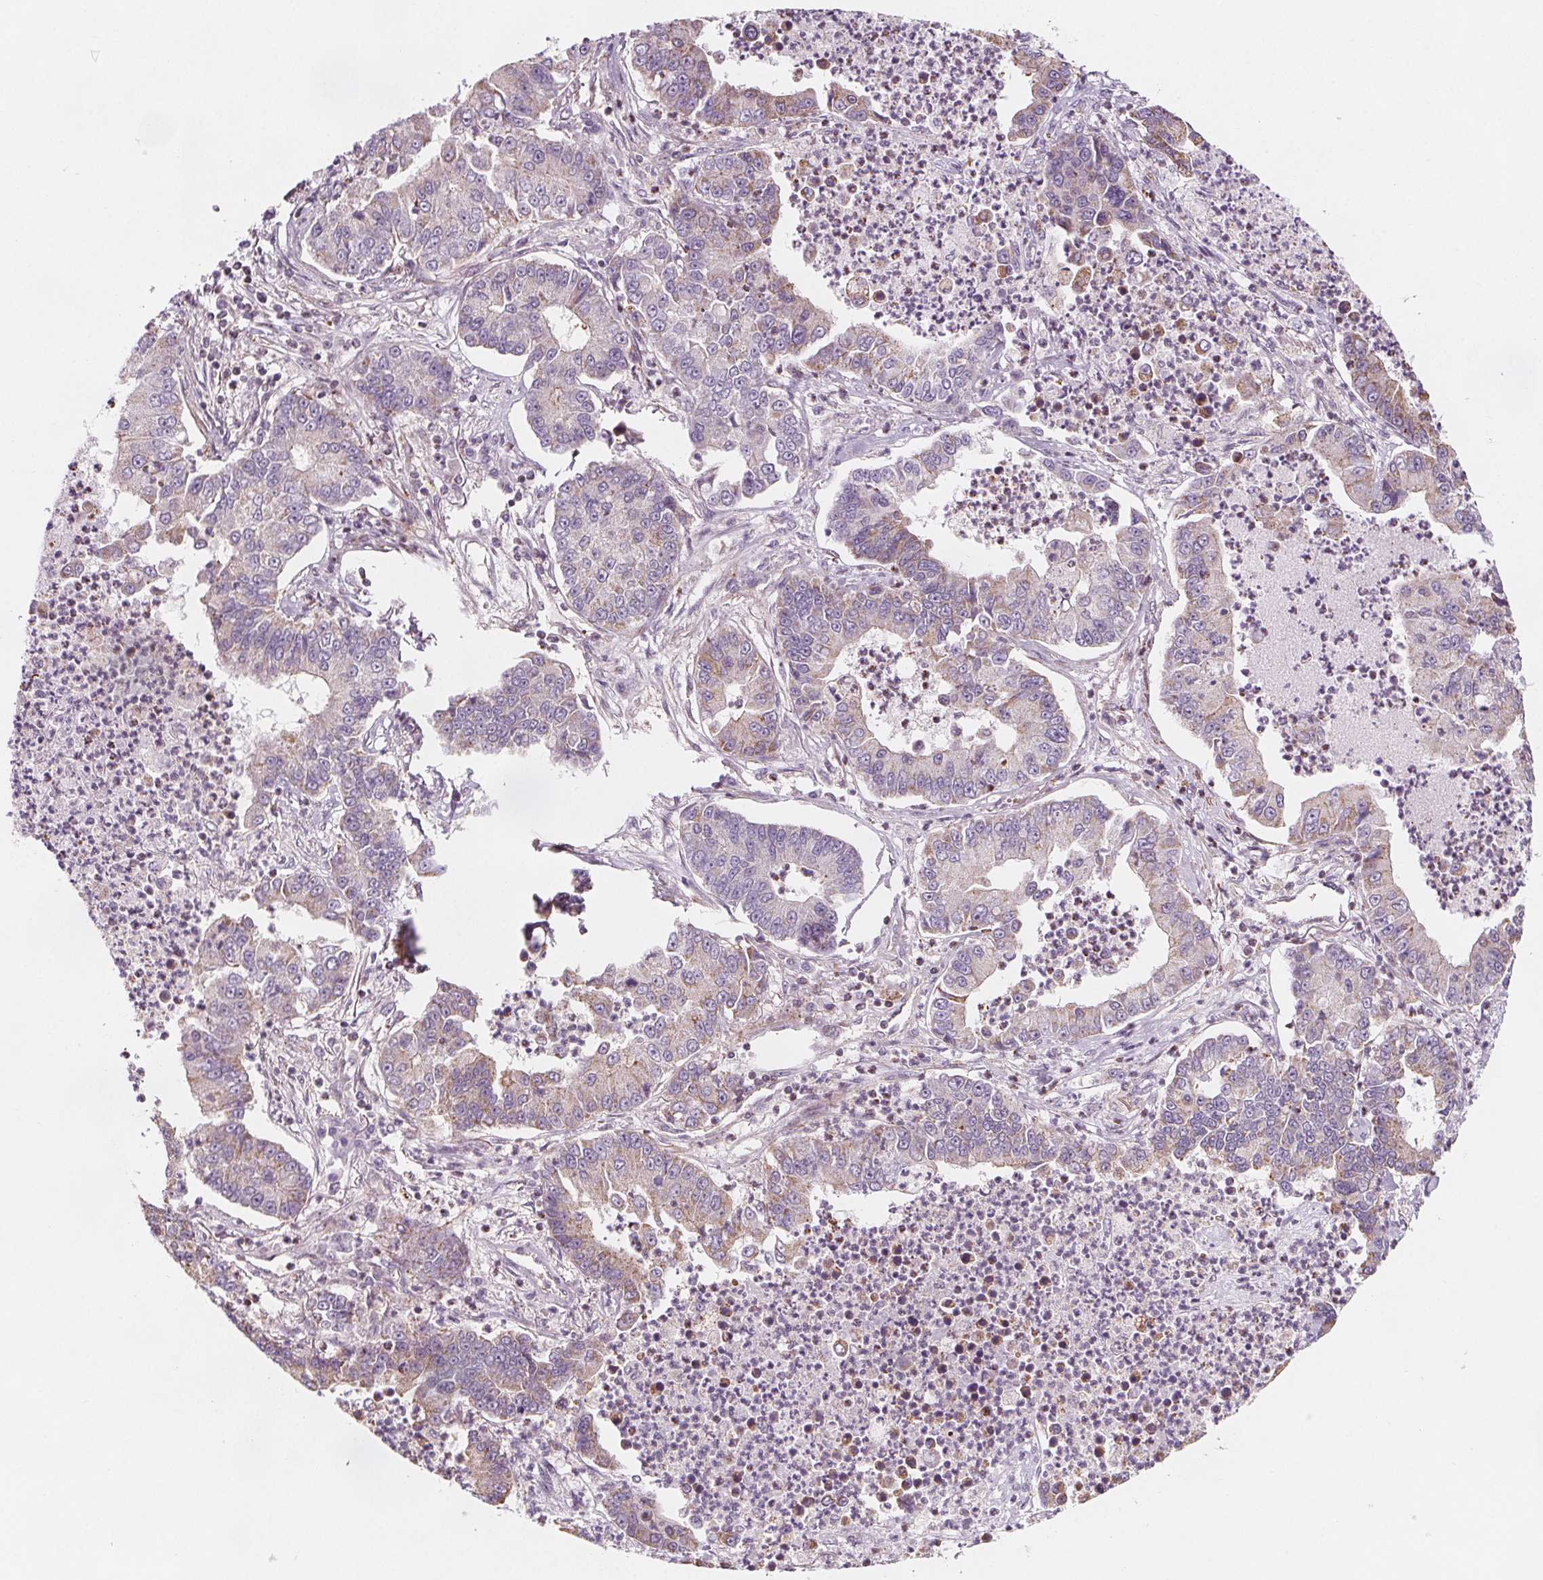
{"staining": {"intensity": "weak", "quantity": "<25%", "location": "cytoplasmic/membranous"}, "tissue": "lung cancer", "cell_type": "Tumor cells", "image_type": "cancer", "snomed": [{"axis": "morphology", "description": "Adenocarcinoma, NOS"}, {"axis": "topography", "description": "Lung"}], "caption": "Human adenocarcinoma (lung) stained for a protein using immunohistochemistry (IHC) demonstrates no staining in tumor cells.", "gene": "ADAM33", "patient": {"sex": "female", "age": 57}}